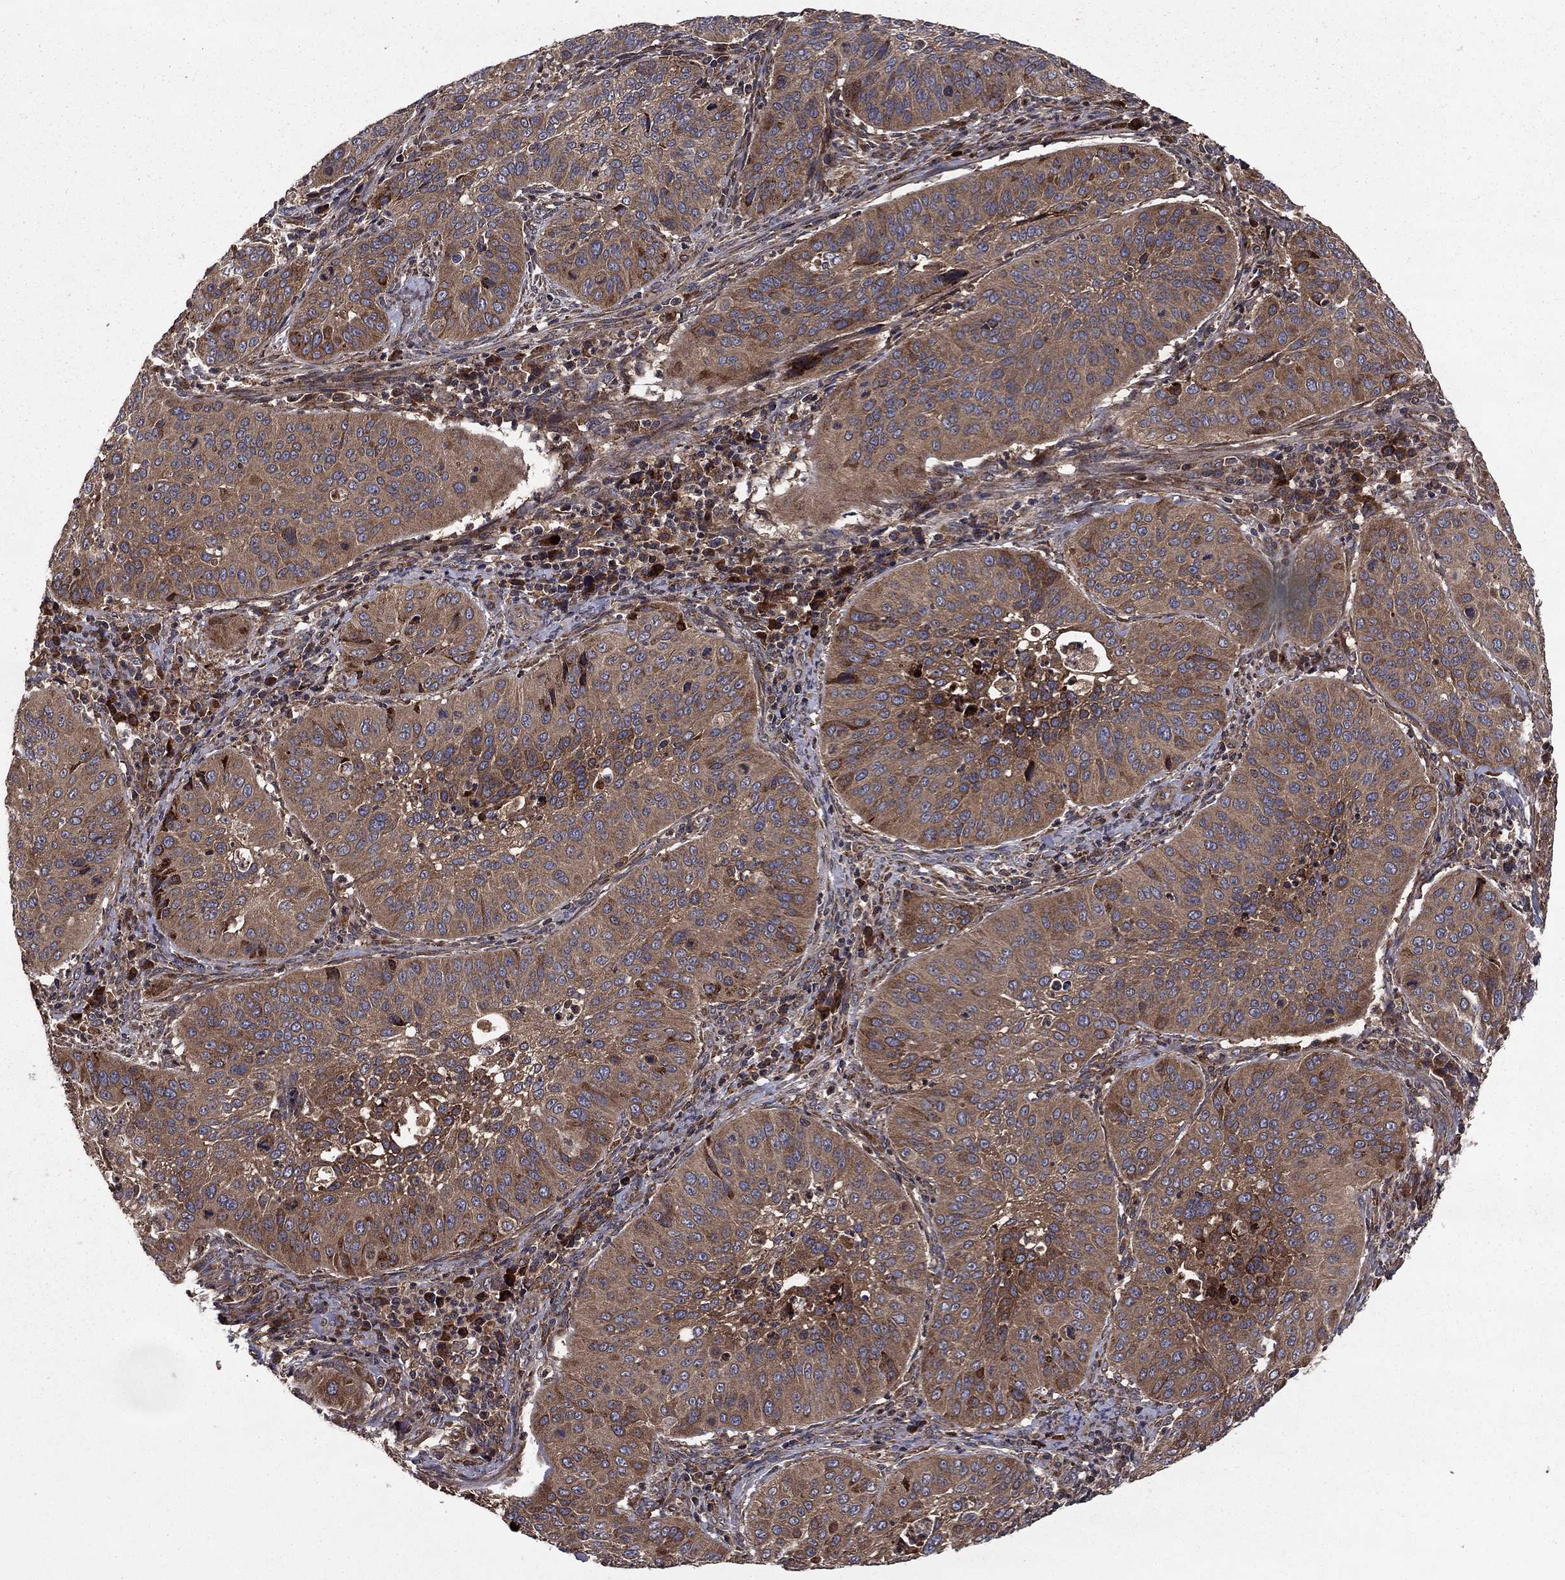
{"staining": {"intensity": "moderate", "quantity": ">75%", "location": "cytoplasmic/membranous"}, "tissue": "cervical cancer", "cell_type": "Tumor cells", "image_type": "cancer", "snomed": [{"axis": "morphology", "description": "Normal tissue, NOS"}, {"axis": "morphology", "description": "Squamous cell carcinoma, NOS"}, {"axis": "topography", "description": "Cervix"}], "caption": "Immunohistochemical staining of human cervical cancer exhibits moderate cytoplasmic/membranous protein positivity in about >75% of tumor cells.", "gene": "BABAM2", "patient": {"sex": "female", "age": 39}}